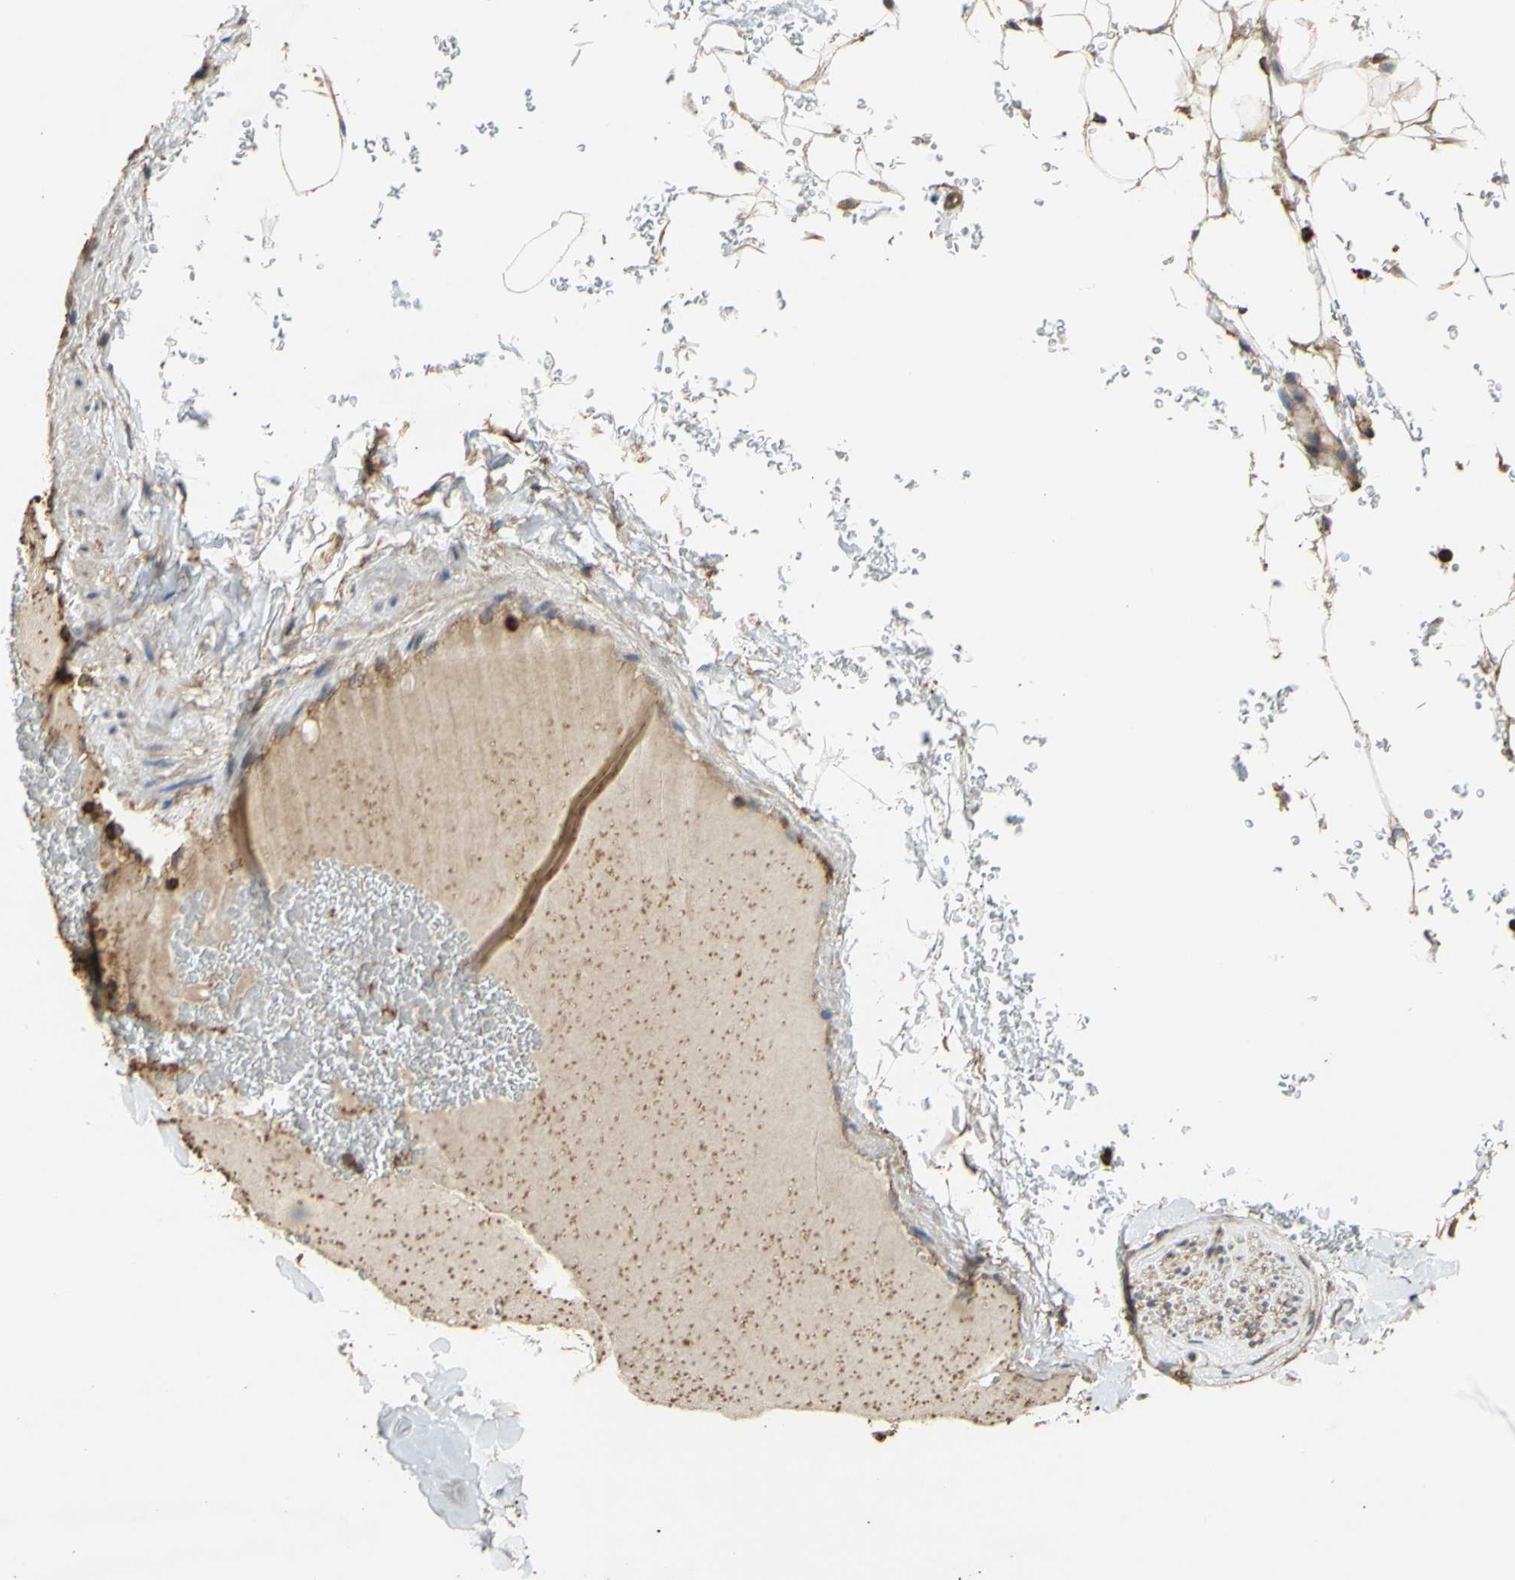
{"staining": {"intensity": "negative", "quantity": "none", "location": "none"}, "tissue": "adipose tissue", "cell_type": "Adipocytes", "image_type": "normal", "snomed": [{"axis": "morphology", "description": "Normal tissue, NOS"}, {"axis": "topography", "description": "Peripheral nerve tissue"}], "caption": "The image displays no staining of adipocytes in benign adipose tissue.", "gene": "CTTN", "patient": {"sex": "male", "age": 70}}